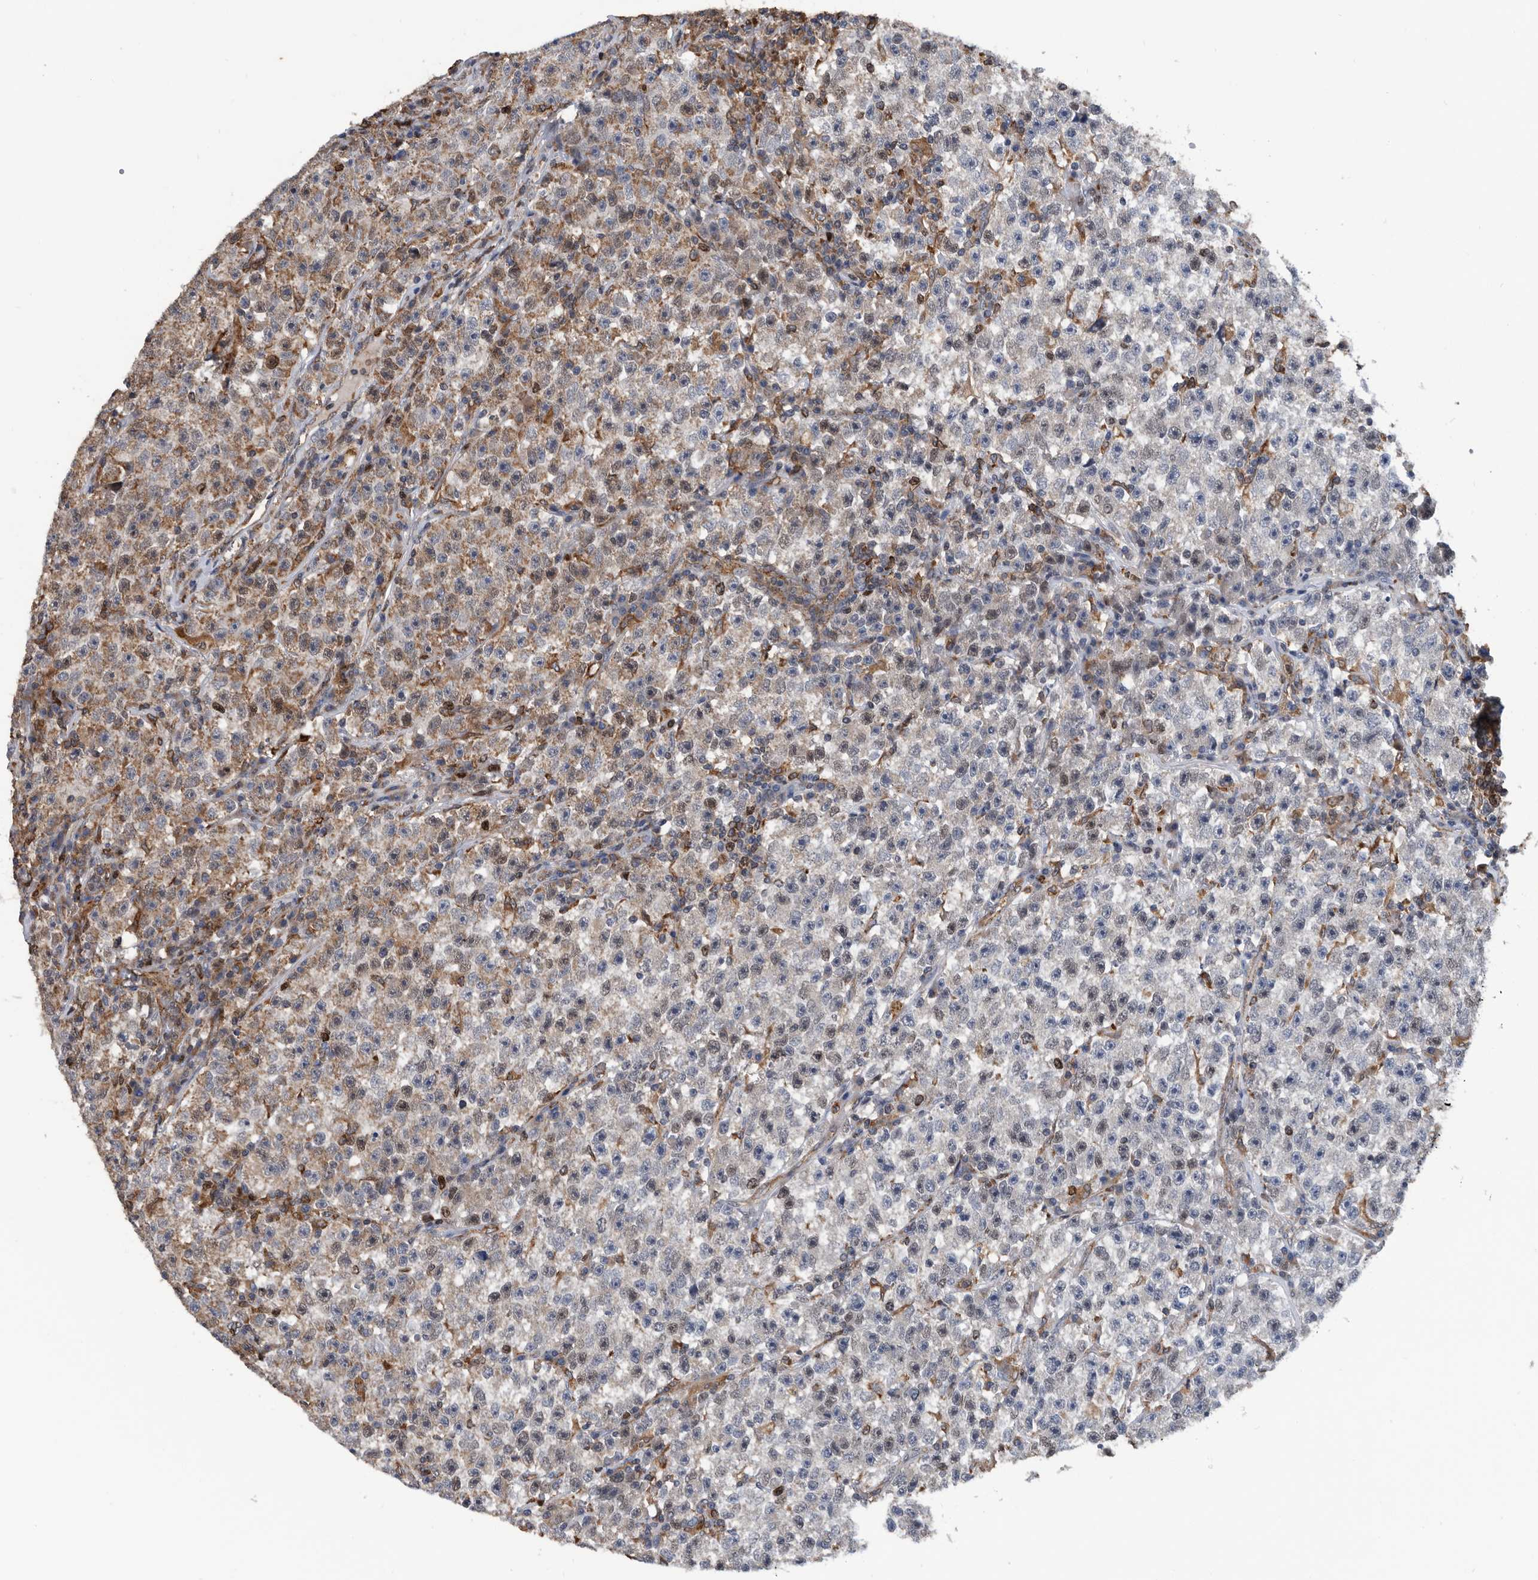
{"staining": {"intensity": "moderate", "quantity": "<25%", "location": "cytoplasmic/membranous"}, "tissue": "testis cancer", "cell_type": "Tumor cells", "image_type": "cancer", "snomed": [{"axis": "morphology", "description": "Seminoma, NOS"}, {"axis": "topography", "description": "Testis"}], "caption": "Immunohistochemistry (DAB (3,3'-diaminobenzidine)) staining of human seminoma (testis) exhibits moderate cytoplasmic/membranous protein expression in approximately <25% of tumor cells. Immunohistochemistry (ihc) stains the protein in brown and the nuclei are stained blue.", "gene": "ATAD2", "patient": {"sex": "male", "age": 22}}